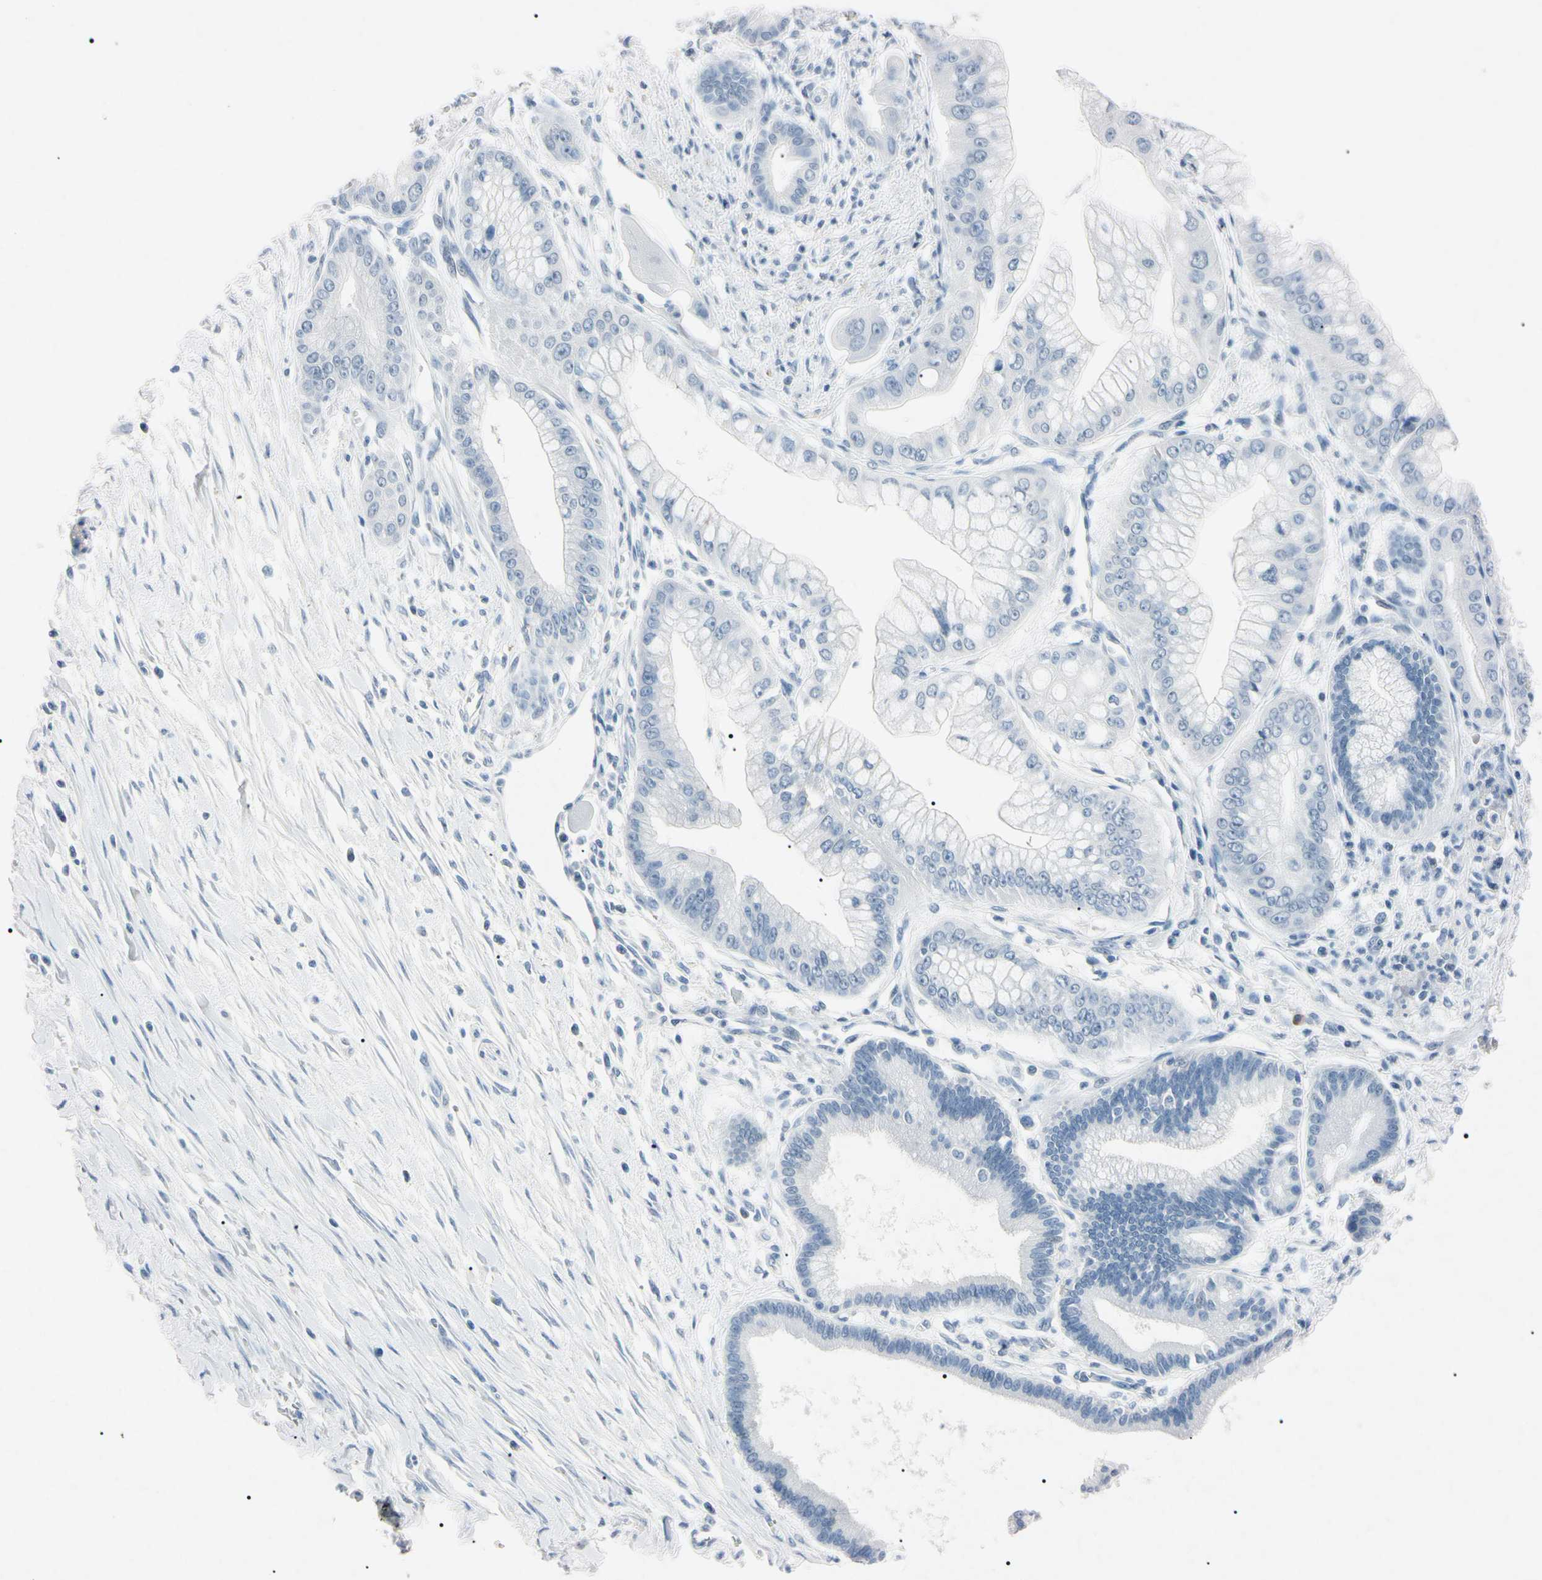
{"staining": {"intensity": "negative", "quantity": "none", "location": "none"}, "tissue": "pancreatic cancer", "cell_type": "Tumor cells", "image_type": "cancer", "snomed": [{"axis": "morphology", "description": "Adenocarcinoma, NOS"}, {"axis": "topography", "description": "Pancreas"}], "caption": "Immunohistochemical staining of human adenocarcinoma (pancreatic) exhibits no significant expression in tumor cells.", "gene": "ELN", "patient": {"sex": "male", "age": 59}}